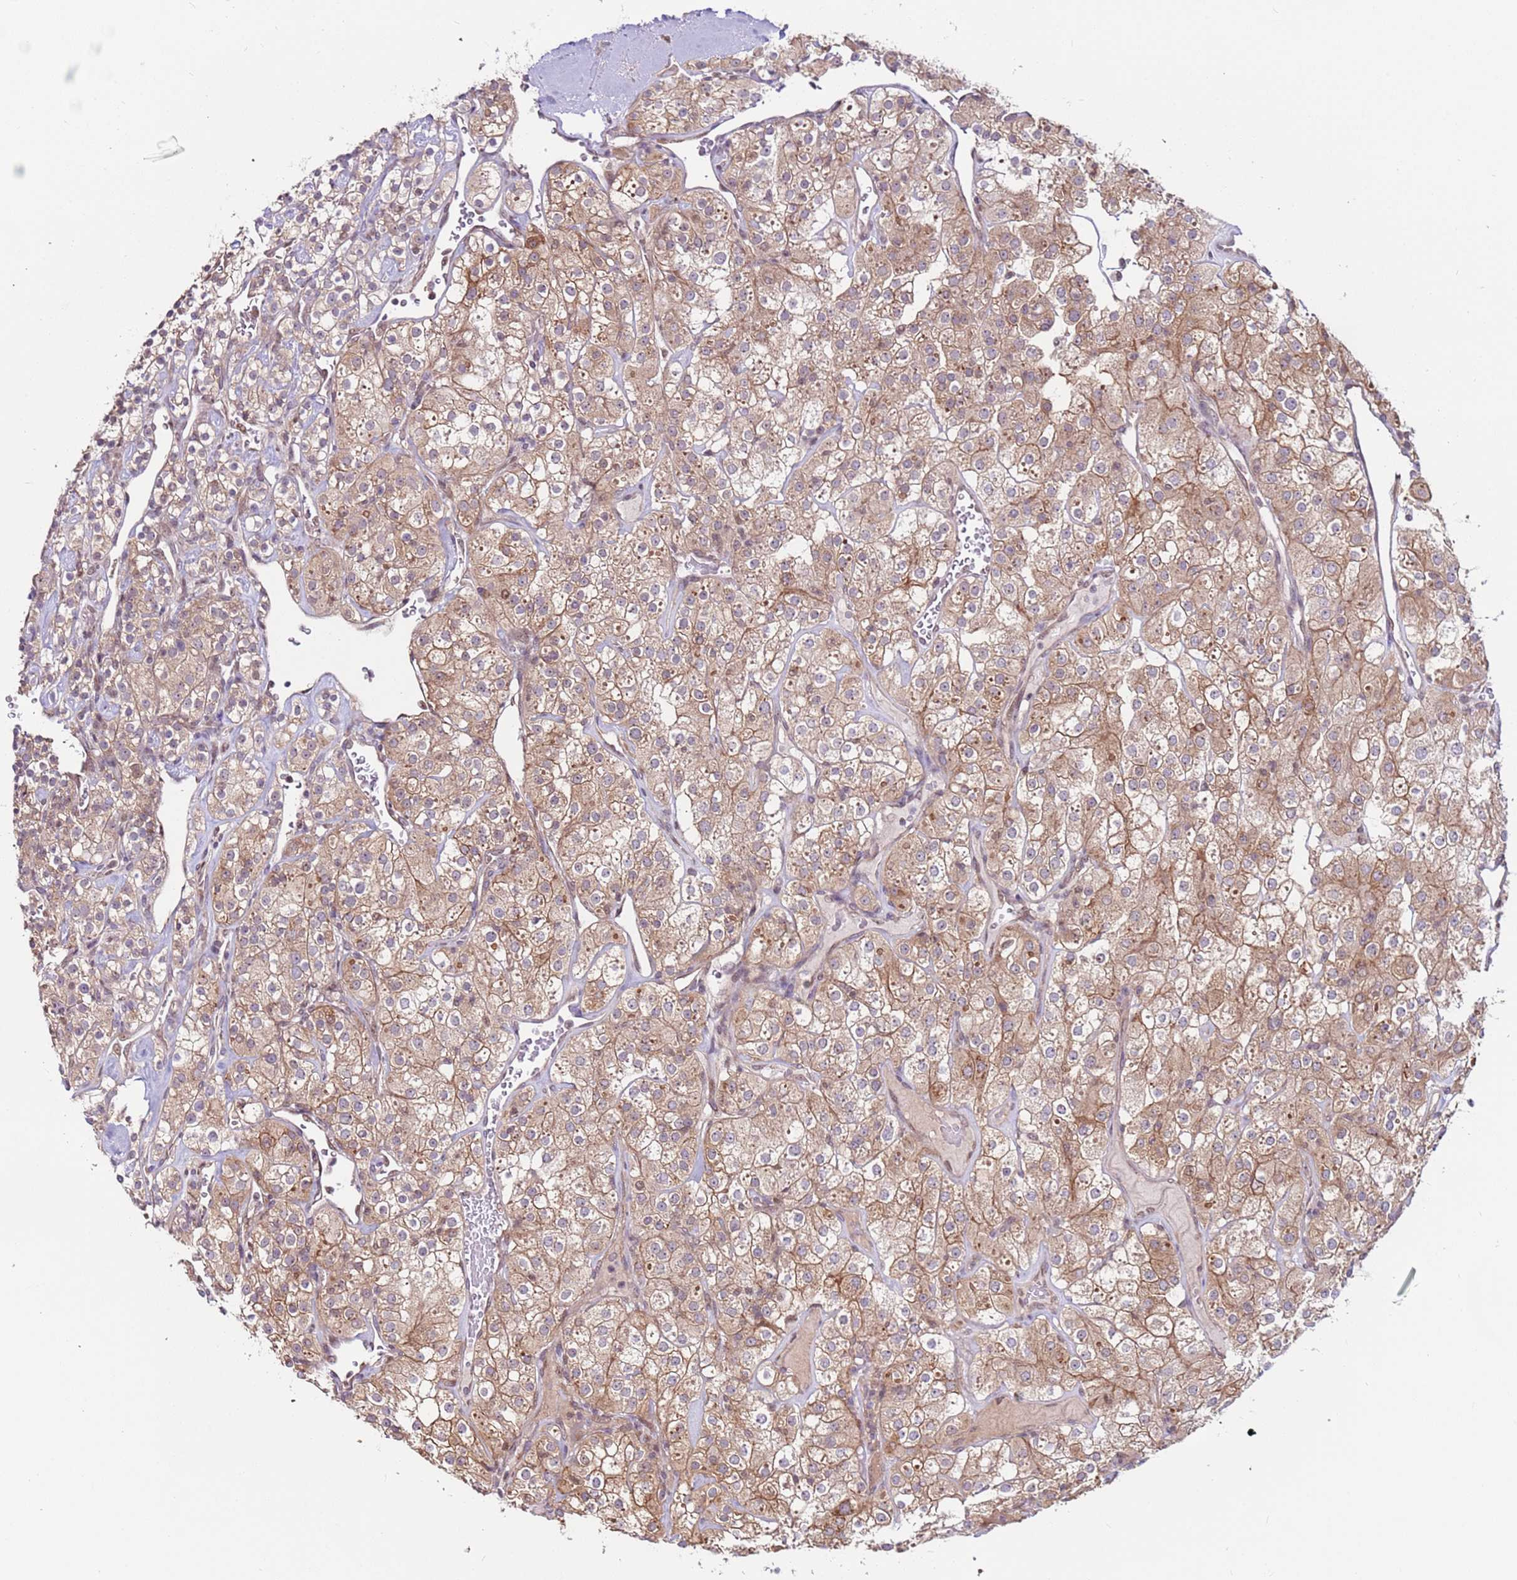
{"staining": {"intensity": "moderate", "quantity": ">75%", "location": "cytoplasmic/membranous"}, "tissue": "renal cancer", "cell_type": "Tumor cells", "image_type": "cancer", "snomed": [{"axis": "morphology", "description": "Adenocarcinoma, NOS"}, {"axis": "topography", "description": "Kidney"}], "caption": "IHC staining of renal adenocarcinoma, which demonstrates medium levels of moderate cytoplasmic/membranous positivity in approximately >75% of tumor cells indicating moderate cytoplasmic/membranous protein staining. The staining was performed using DAB (3,3'-diaminobenzidine) (brown) for protein detection and nuclei were counterstained in hematoxylin (blue).", "gene": "DCAF4", "patient": {"sex": "male", "age": 77}}